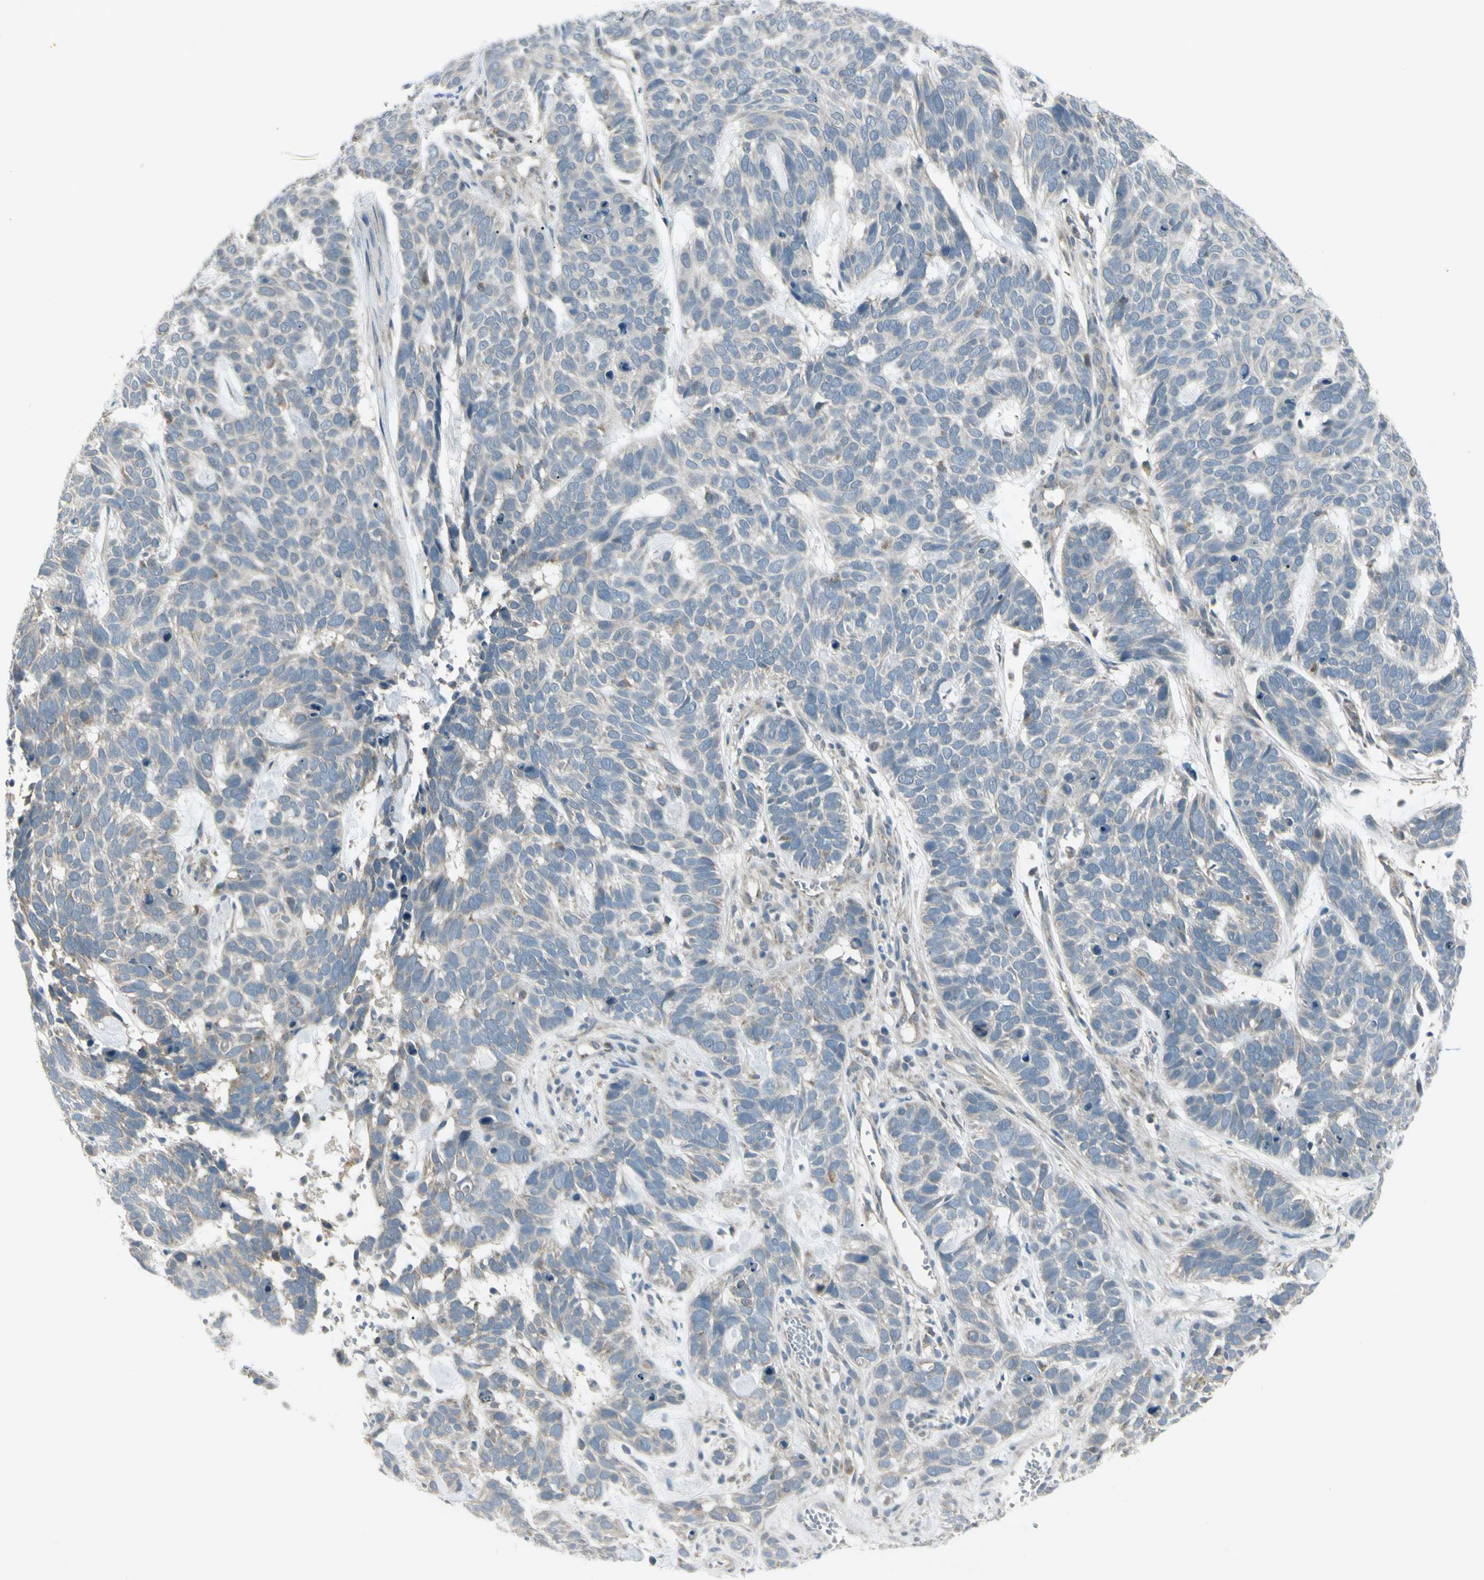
{"staining": {"intensity": "negative", "quantity": "none", "location": "none"}, "tissue": "skin cancer", "cell_type": "Tumor cells", "image_type": "cancer", "snomed": [{"axis": "morphology", "description": "Basal cell carcinoma"}, {"axis": "topography", "description": "Skin"}], "caption": "An immunohistochemistry micrograph of basal cell carcinoma (skin) is shown. There is no staining in tumor cells of basal cell carcinoma (skin). Nuclei are stained in blue.", "gene": "NAXD", "patient": {"sex": "male", "age": 87}}